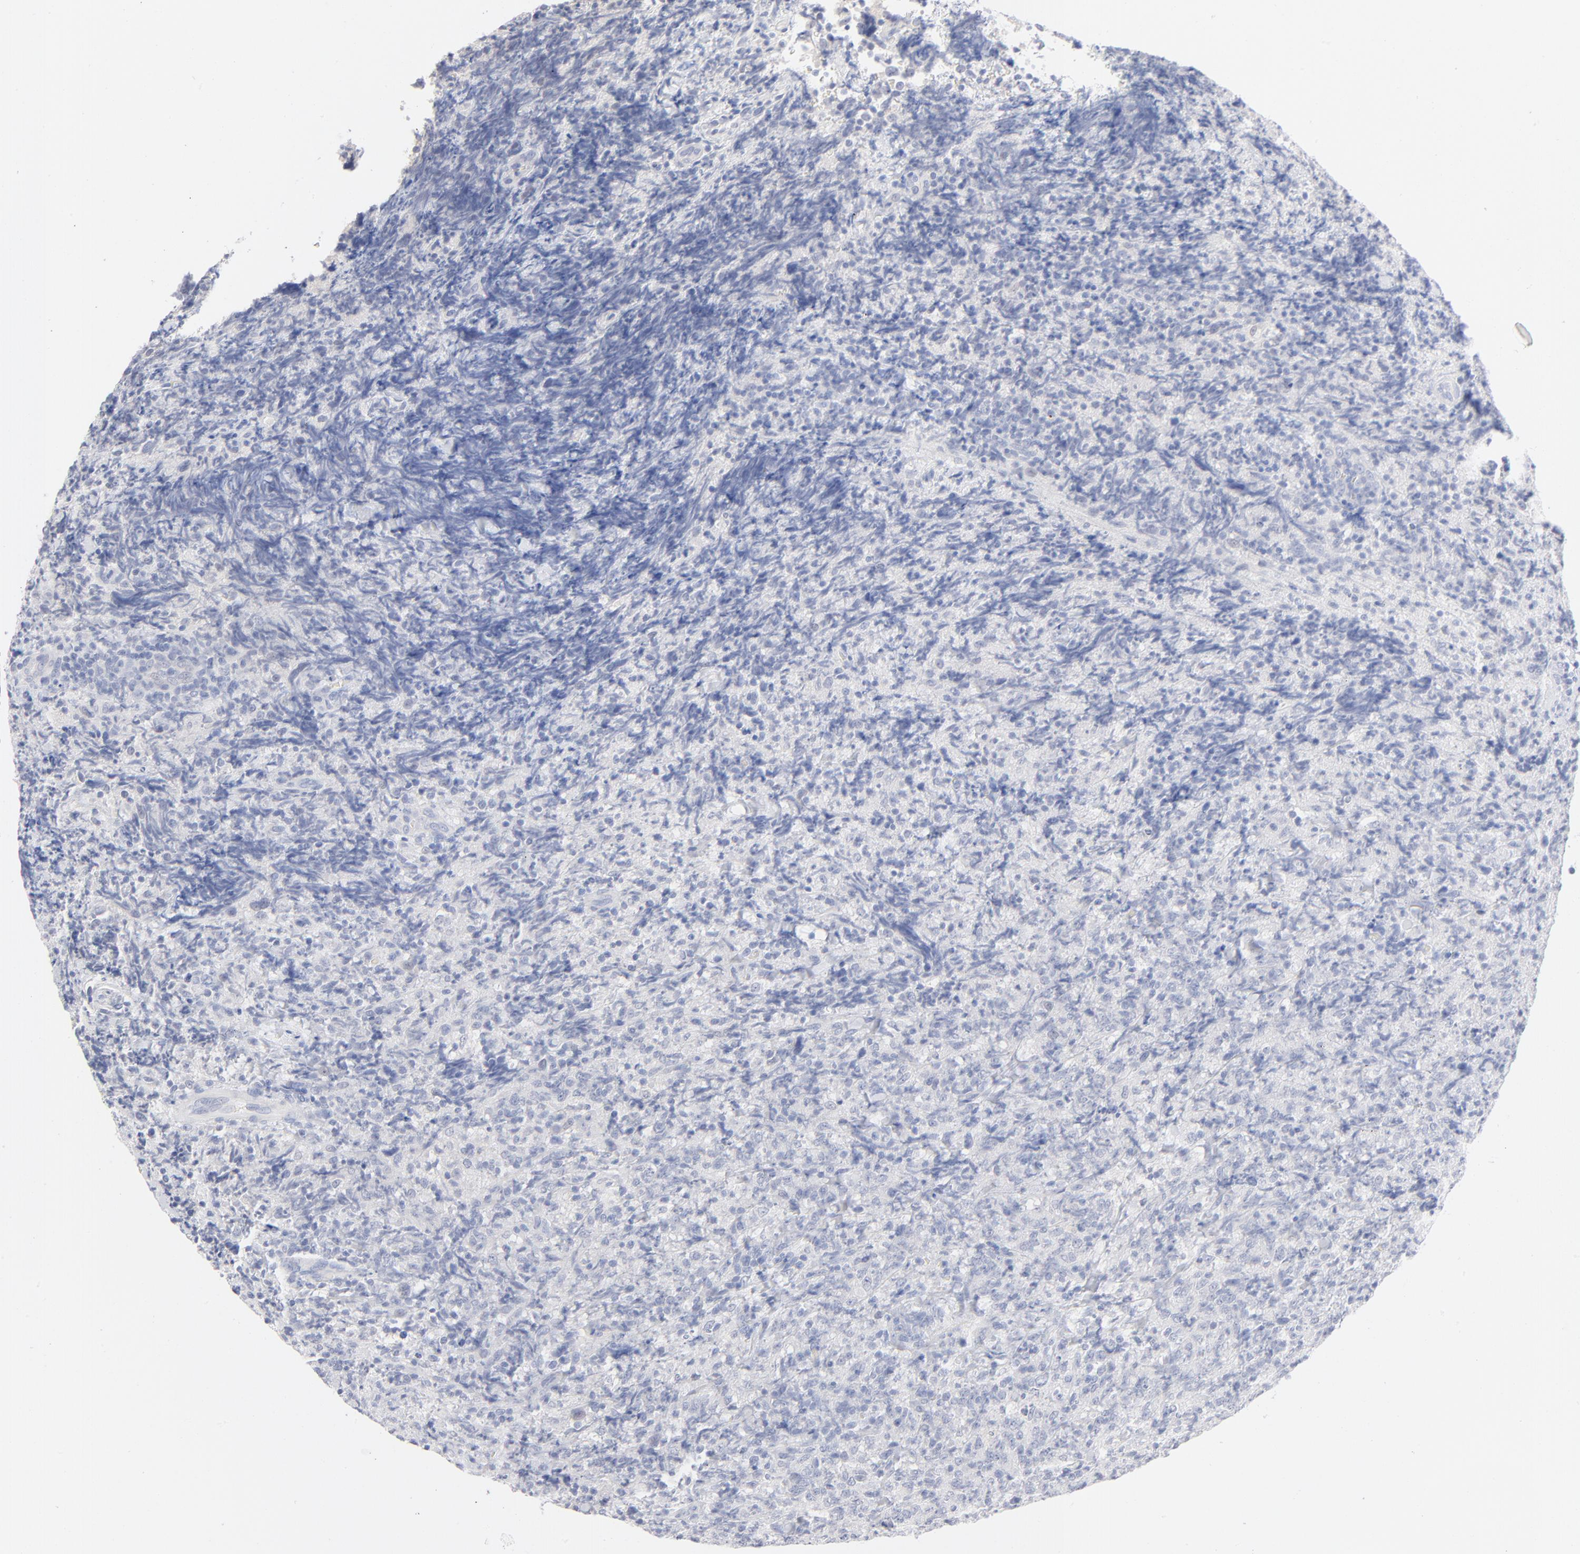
{"staining": {"intensity": "negative", "quantity": "none", "location": "none"}, "tissue": "lymphoma", "cell_type": "Tumor cells", "image_type": "cancer", "snomed": [{"axis": "morphology", "description": "Malignant lymphoma, non-Hodgkin's type, High grade"}, {"axis": "topography", "description": "Tonsil"}], "caption": "Immunohistochemical staining of human malignant lymphoma, non-Hodgkin's type (high-grade) exhibits no significant staining in tumor cells.", "gene": "ONECUT1", "patient": {"sex": "female", "age": 36}}